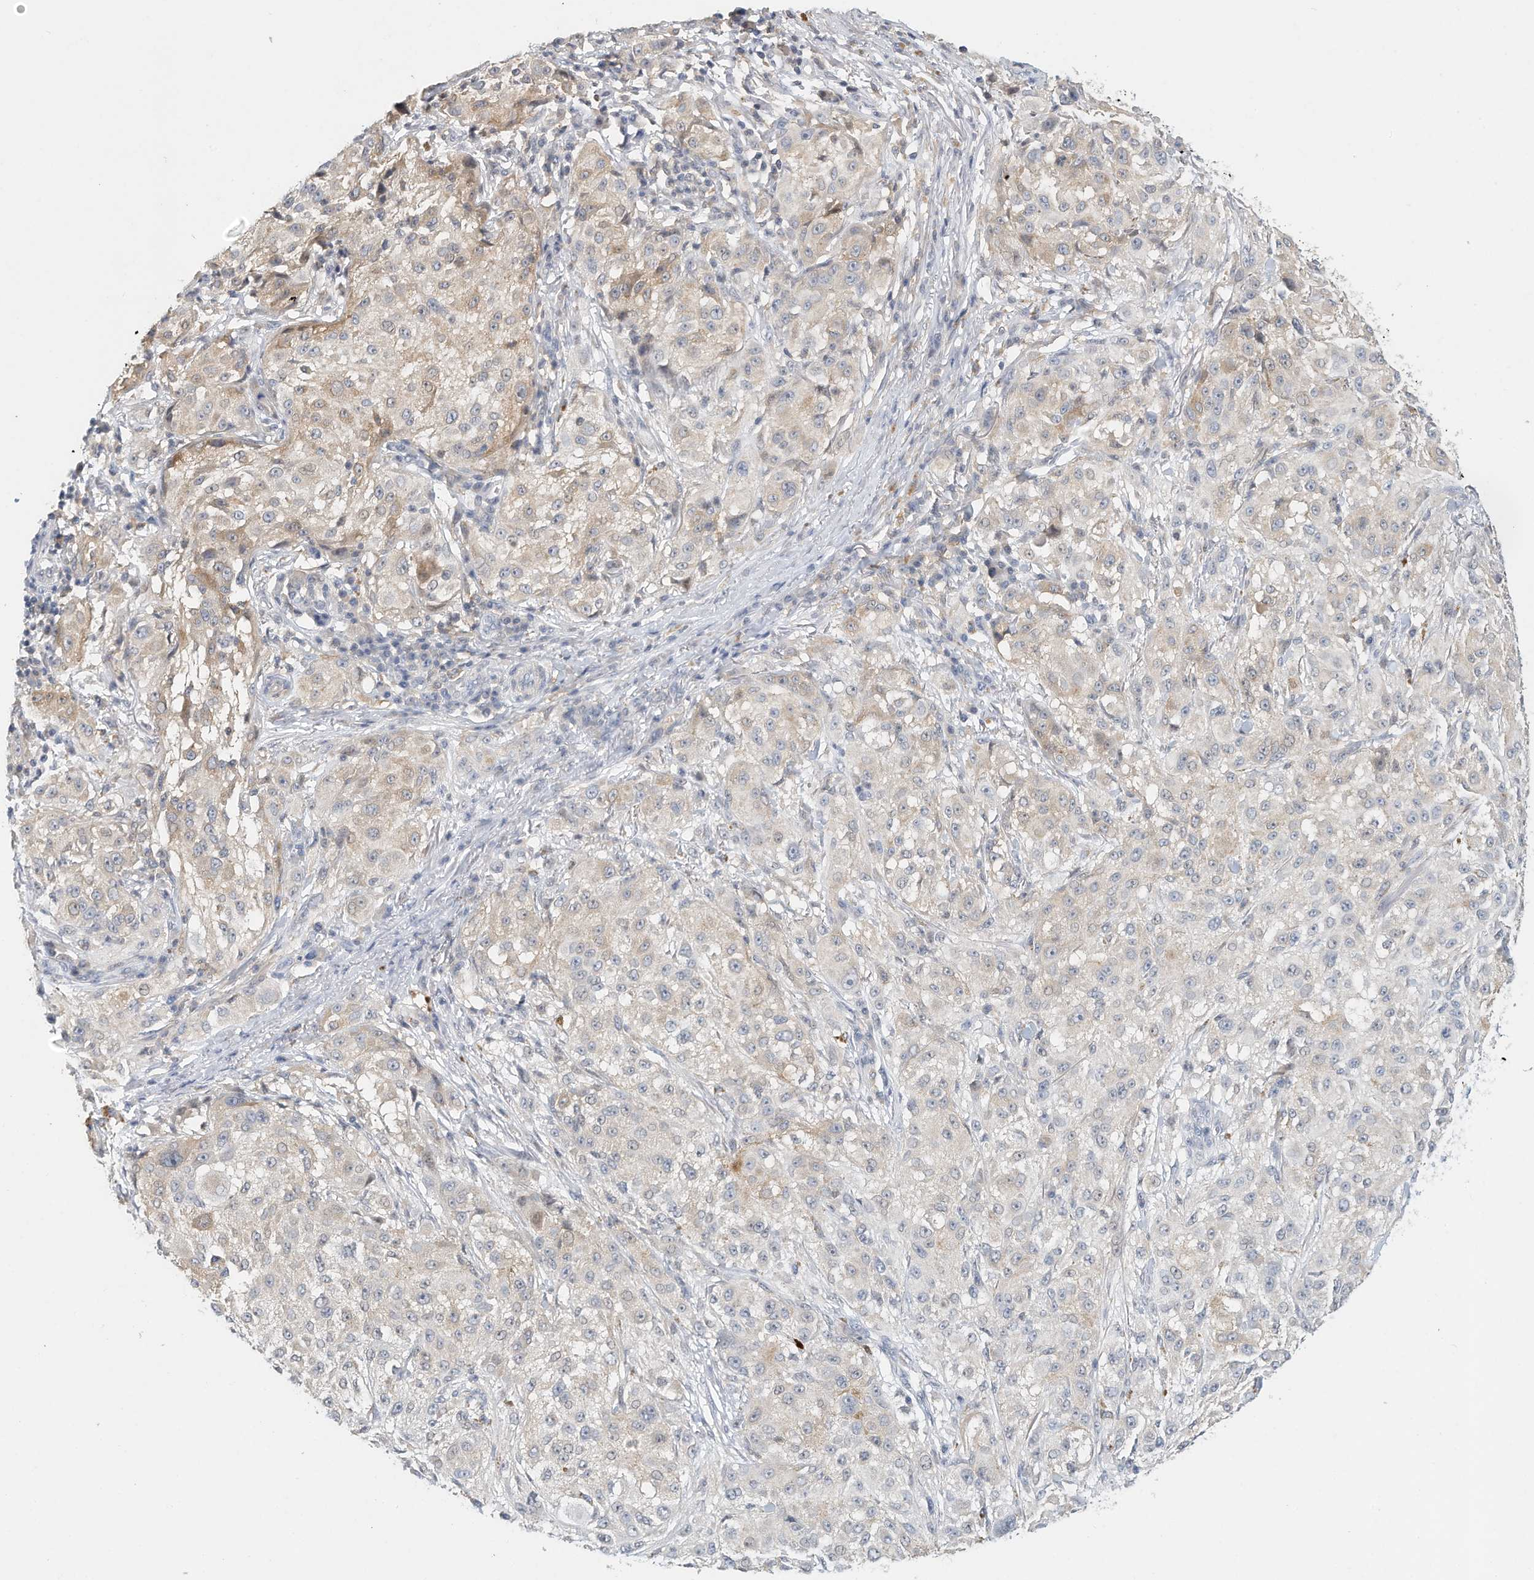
{"staining": {"intensity": "weak", "quantity": "<25%", "location": "cytoplasmic/membranous"}, "tissue": "melanoma", "cell_type": "Tumor cells", "image_type": "cancer", "snomed": [{"axis": "morphology", "description": "Necrosis, NOS"}, {"axis": "morphology", "description": "Malignant melanoma, NOS"}, {"axis": "topography", "description": "Skin"}], "caption": "There is no significant staining in tumor cells of melanoma. (DAB (3,3'-diaminobenzidine) immunohistochemistry, high magnification).", "gene": "MICAL1", "patient": {"sex": "female", "age": 87}}